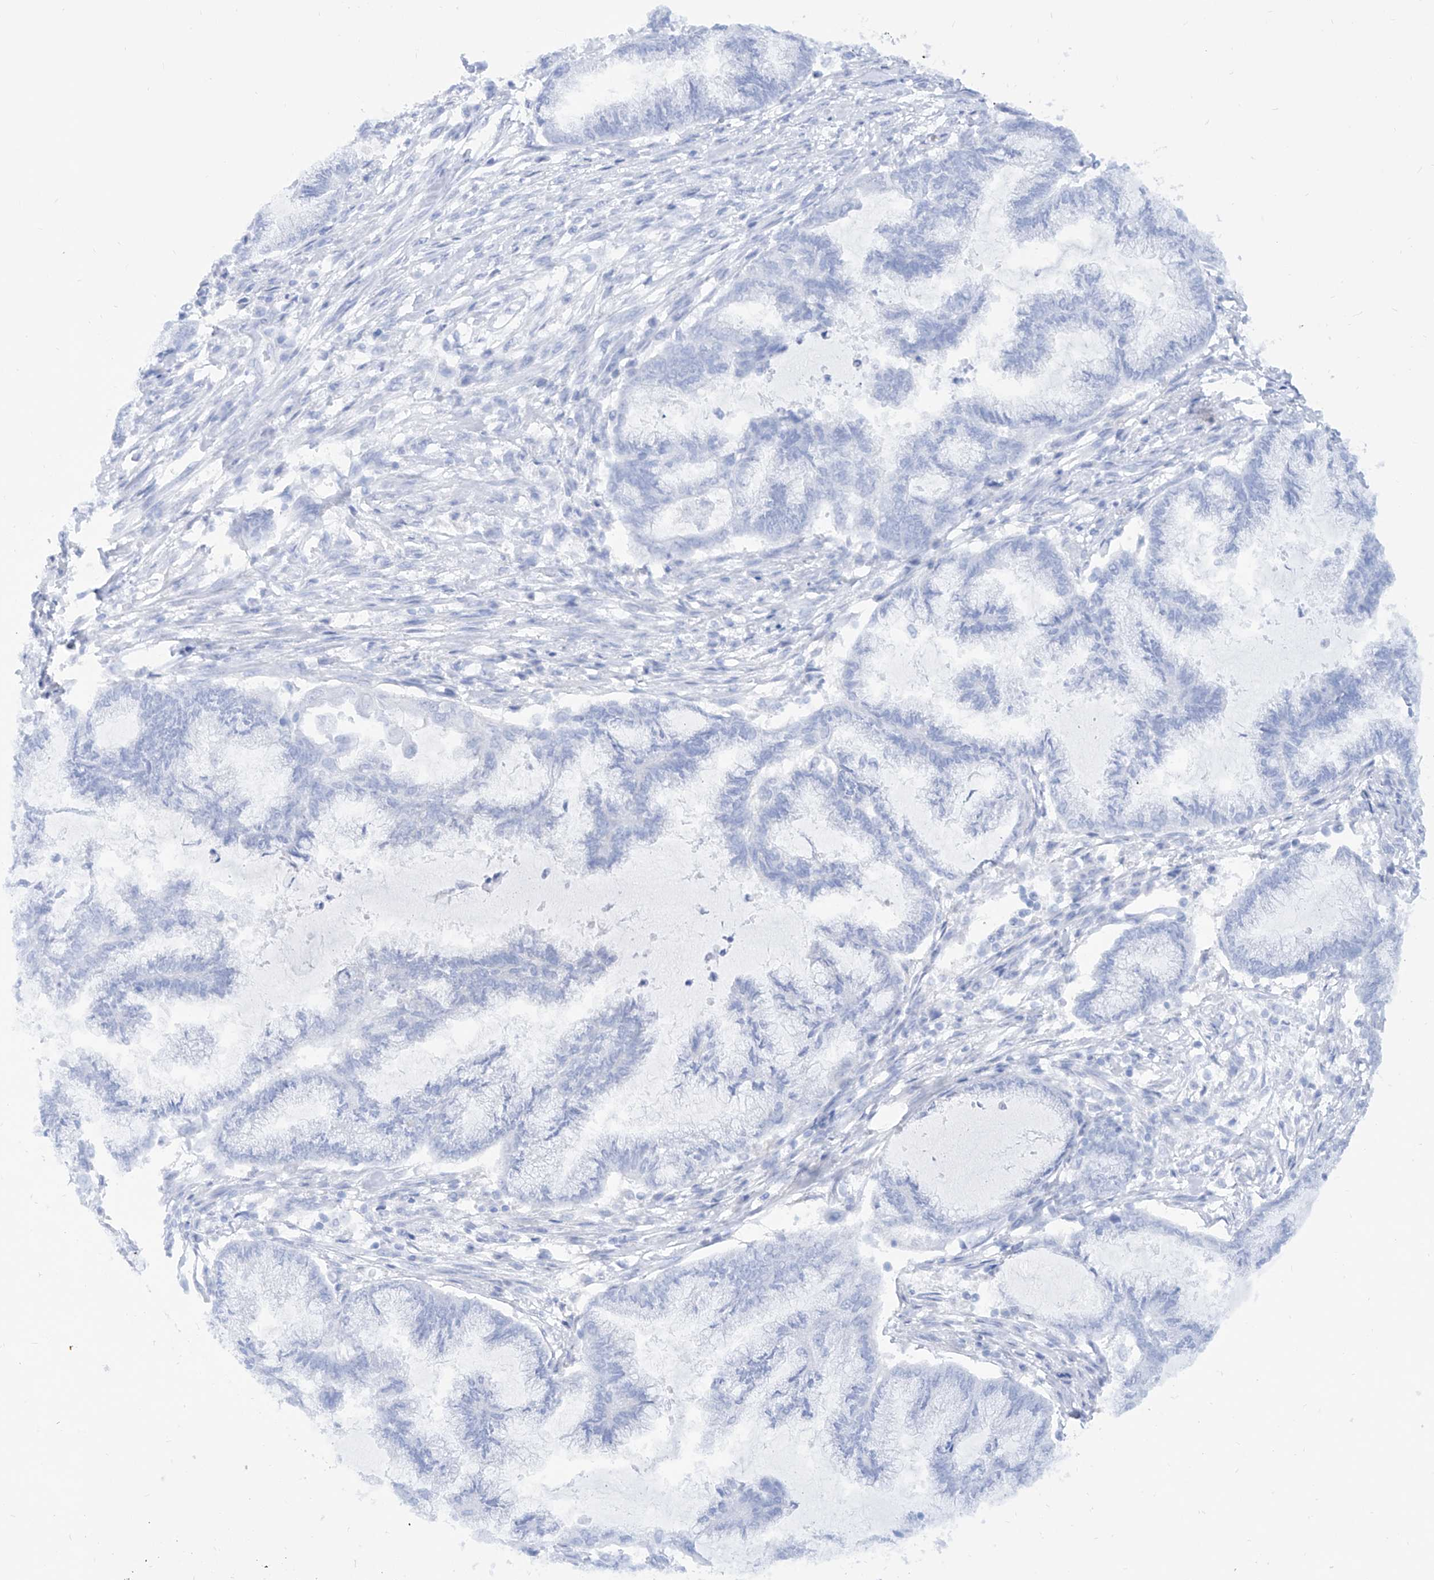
{"staining": {"intensity": "negative", "quantity": "none", "location": "none"}, "tissue": "endometrial cancer", "cell_type": "Tumor cells", "image_type": "cancer", "snomed": [{"axis": "morphology", "description": "Adenocarcinoma, NOS"}, {"axis": "topography", "description": "Endometrium"}], "caption": "The image reveals no significant expression in tumor cells of endometrial cancer.", "gene": "PDXK", "patient": {"sex": "female", "age": 86}}